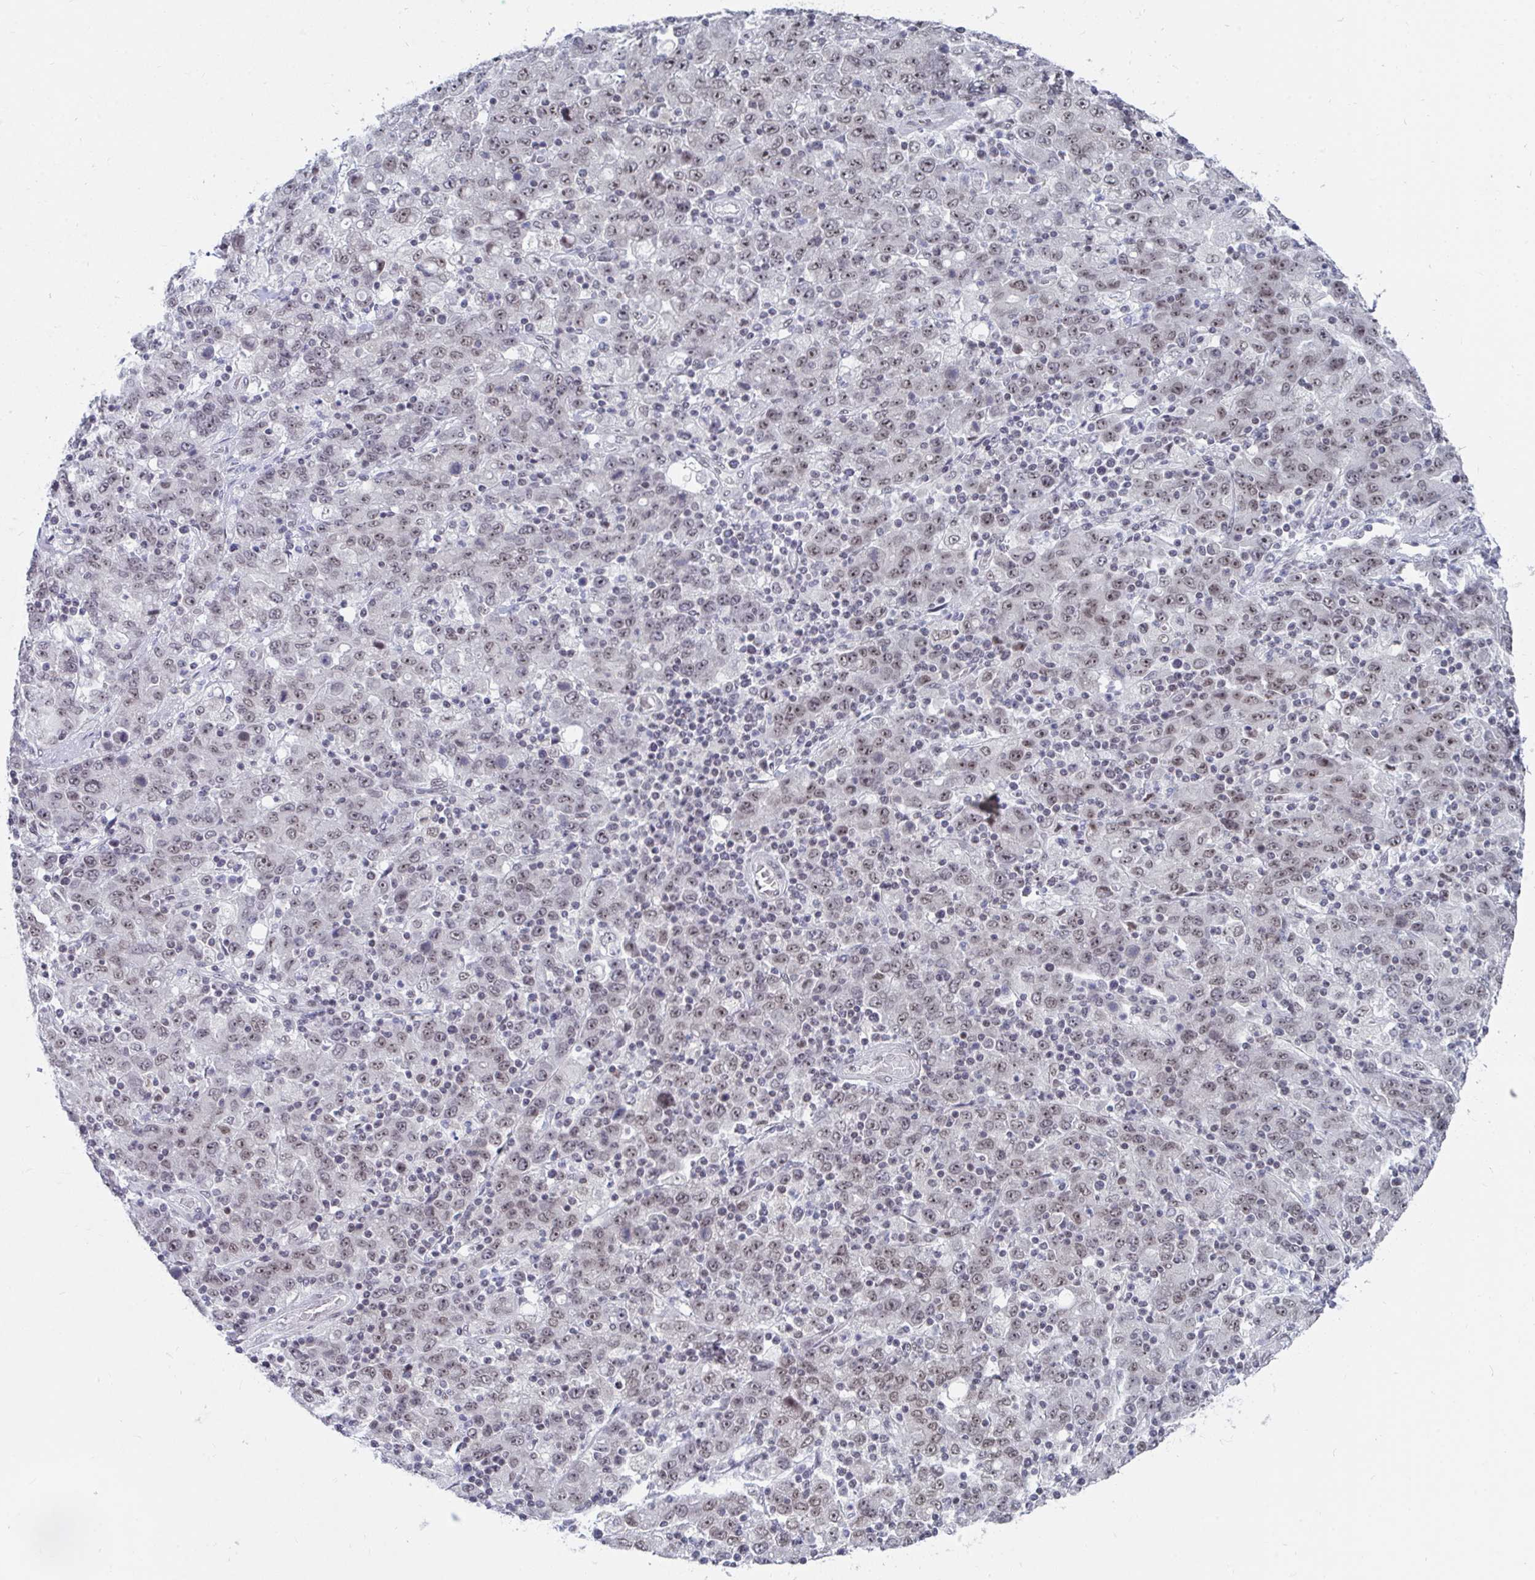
{"staining": {"intensity": "weak", "quantity": "25%-75%", "location": "nuclear"}, "tissue": "stomach cancer", "cell_type": "Tumor cells", "image_type": "cancer", "snomed": [{"axis": "morphology", "description": "Adenocarcinoma, NOS"}, {"axis": "topography", "description": "Stomach, upper"}], "caption": "IHC micrograph of neoplastic tissue: stomach cancer stained using immunohistochemistry reveals low levels of weak protein expression localized specifically in the nuclear of tumor cells, appearing as a nuclear brown color.", "gene": "TRIP12", "patient": {"sex": "male", "age": 69}}